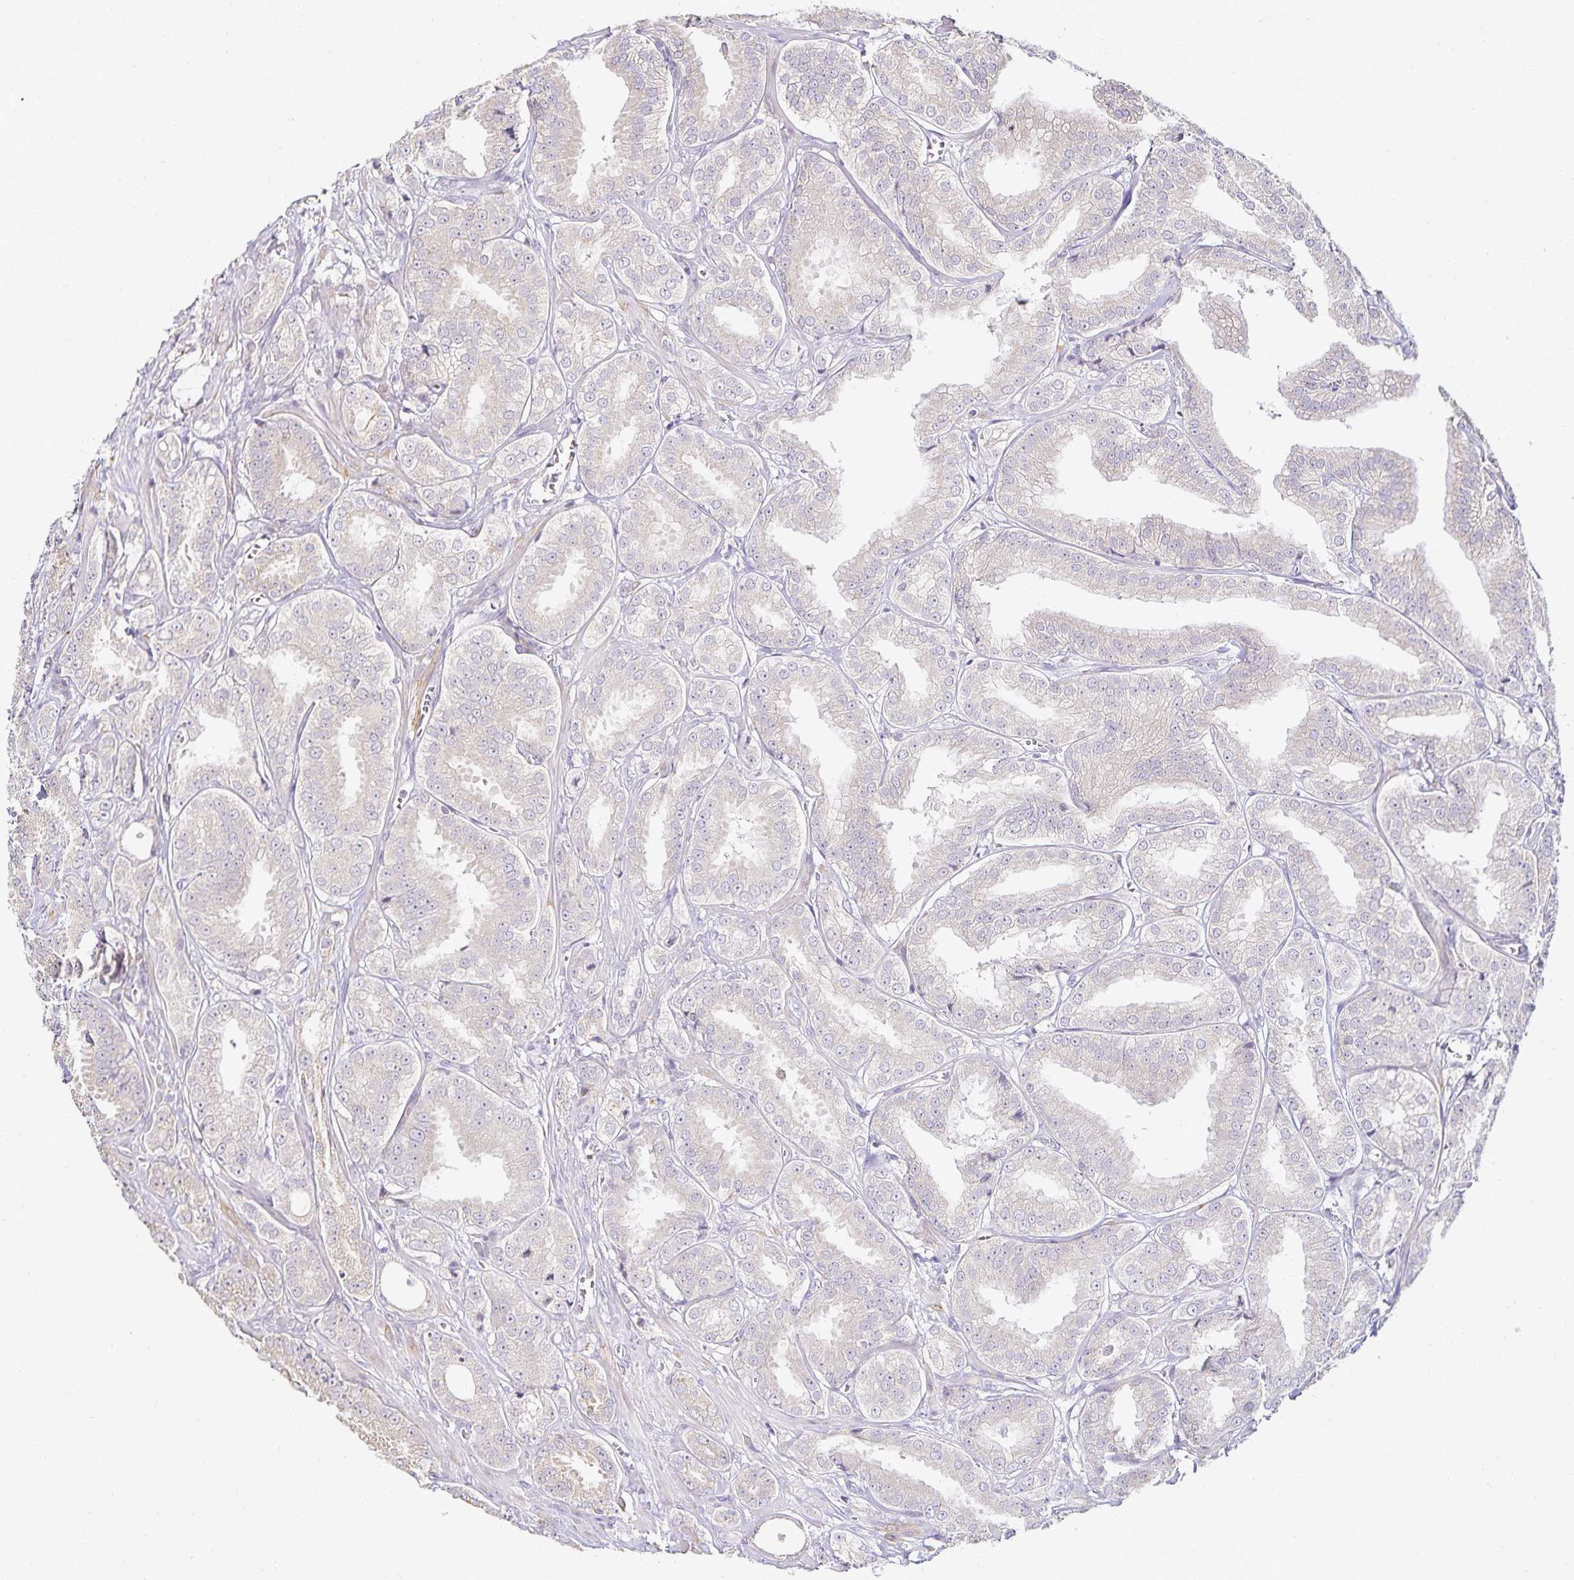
{"staining": {"intensity": "negative", "quantity": "none", "location": "none"}, "tissue": "prostate cancer", "cell_type": "Tumor cells", "image_type": "cancer", "snomed": [{"axis": "morphology", "description": "Adenocarcinoma, High grade"}, {"axis": "topography", "description": "Prostate"}], "caption": "High power microscopy photomicrograph of an IHC image of high-grade adenocarcinoma (prostate), revealing no significant staining in tumor cells.", "gene": "GP2", "patient": {"sex": "male", "age": 64}}